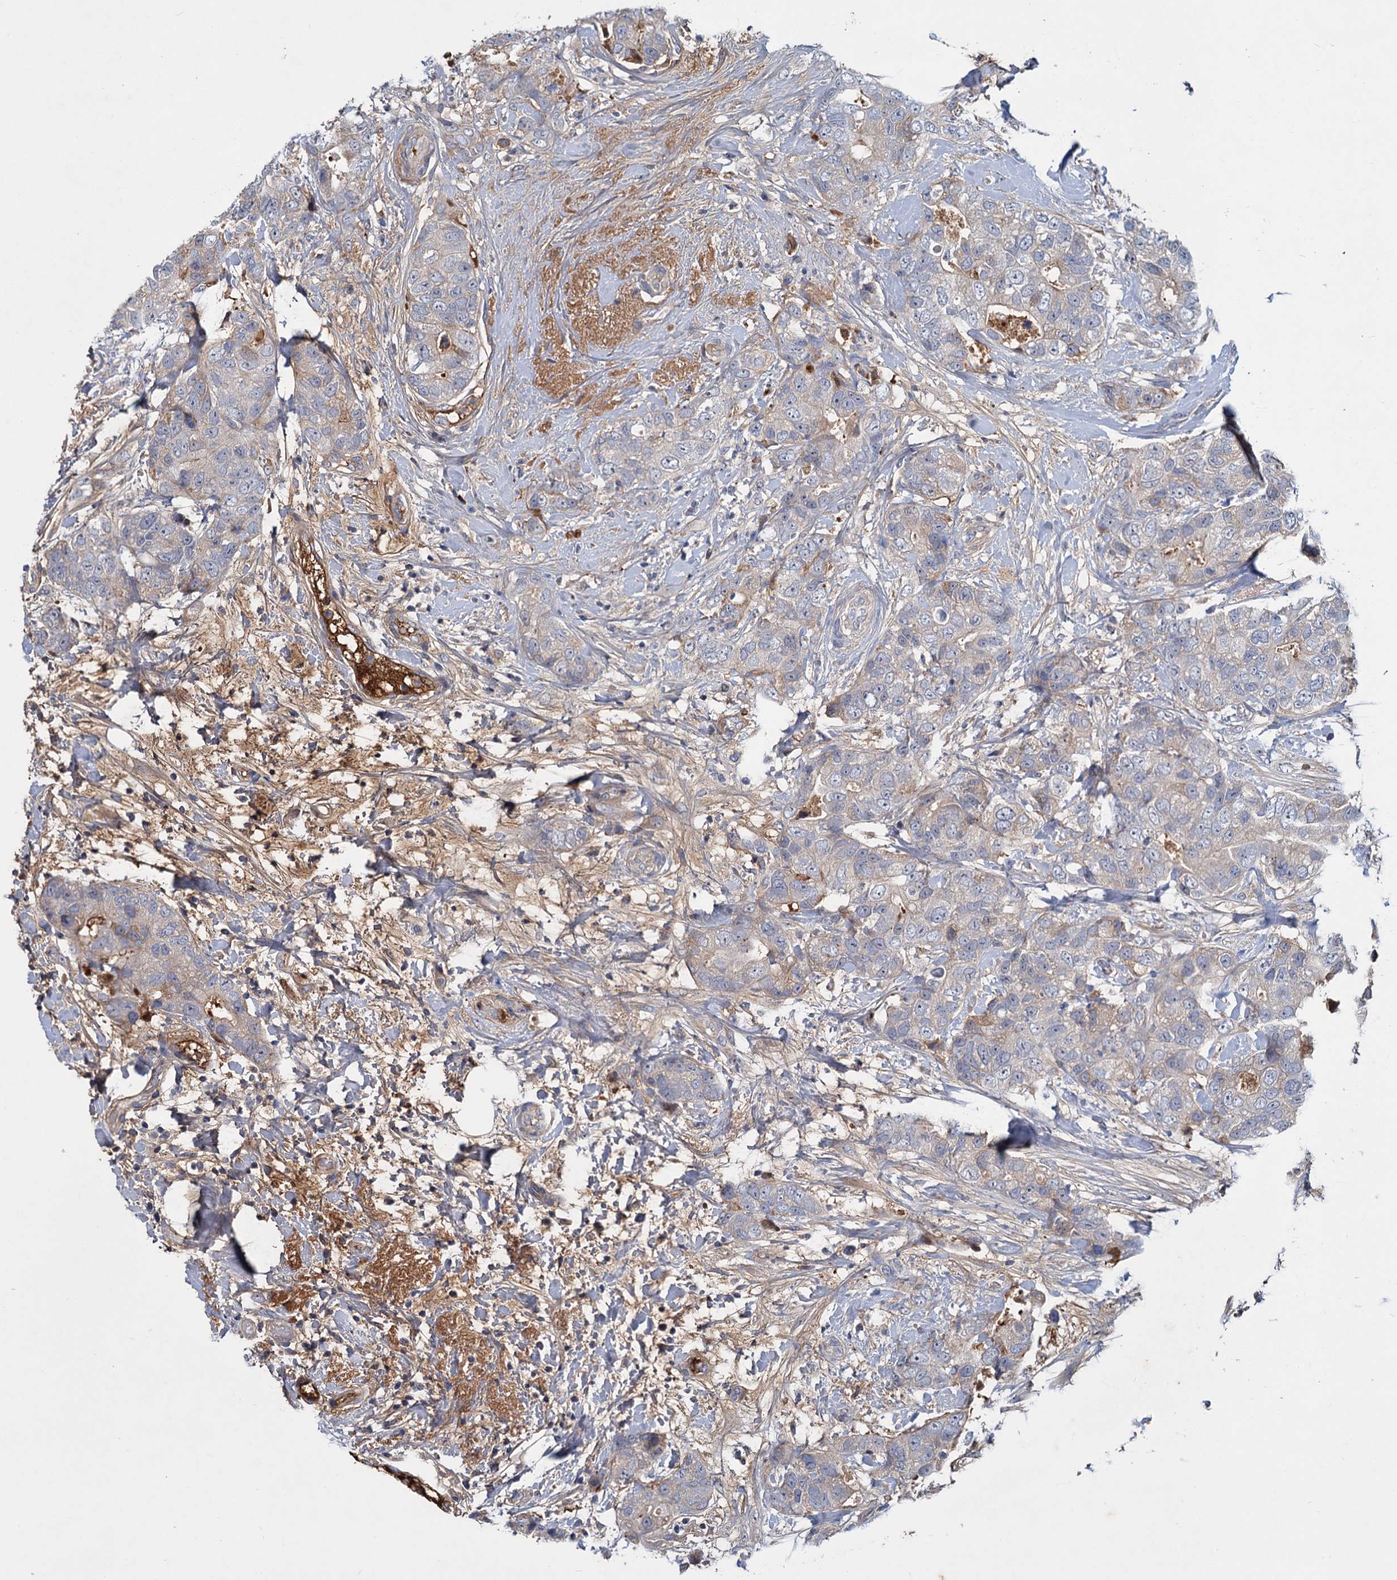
{"staining": {"intensity": "negative", "quantity": "none", "location": "none"}, "tissue": "breast cancer", "cell_type": "Tumor cells", "image_type": "cancer", "snomed": [{"axis": "morphology", "description": "Duct carcinoma"}, {"axis": "topography", "description": "Breast"}], "caption": "Breast infiltrating ductal carcinoma stained for a protein using immunohistochemistry (IHC) exhibits no staining tumor cells.", "gene": "CHRD", "patient": {"sex": "female", "age": 62}}